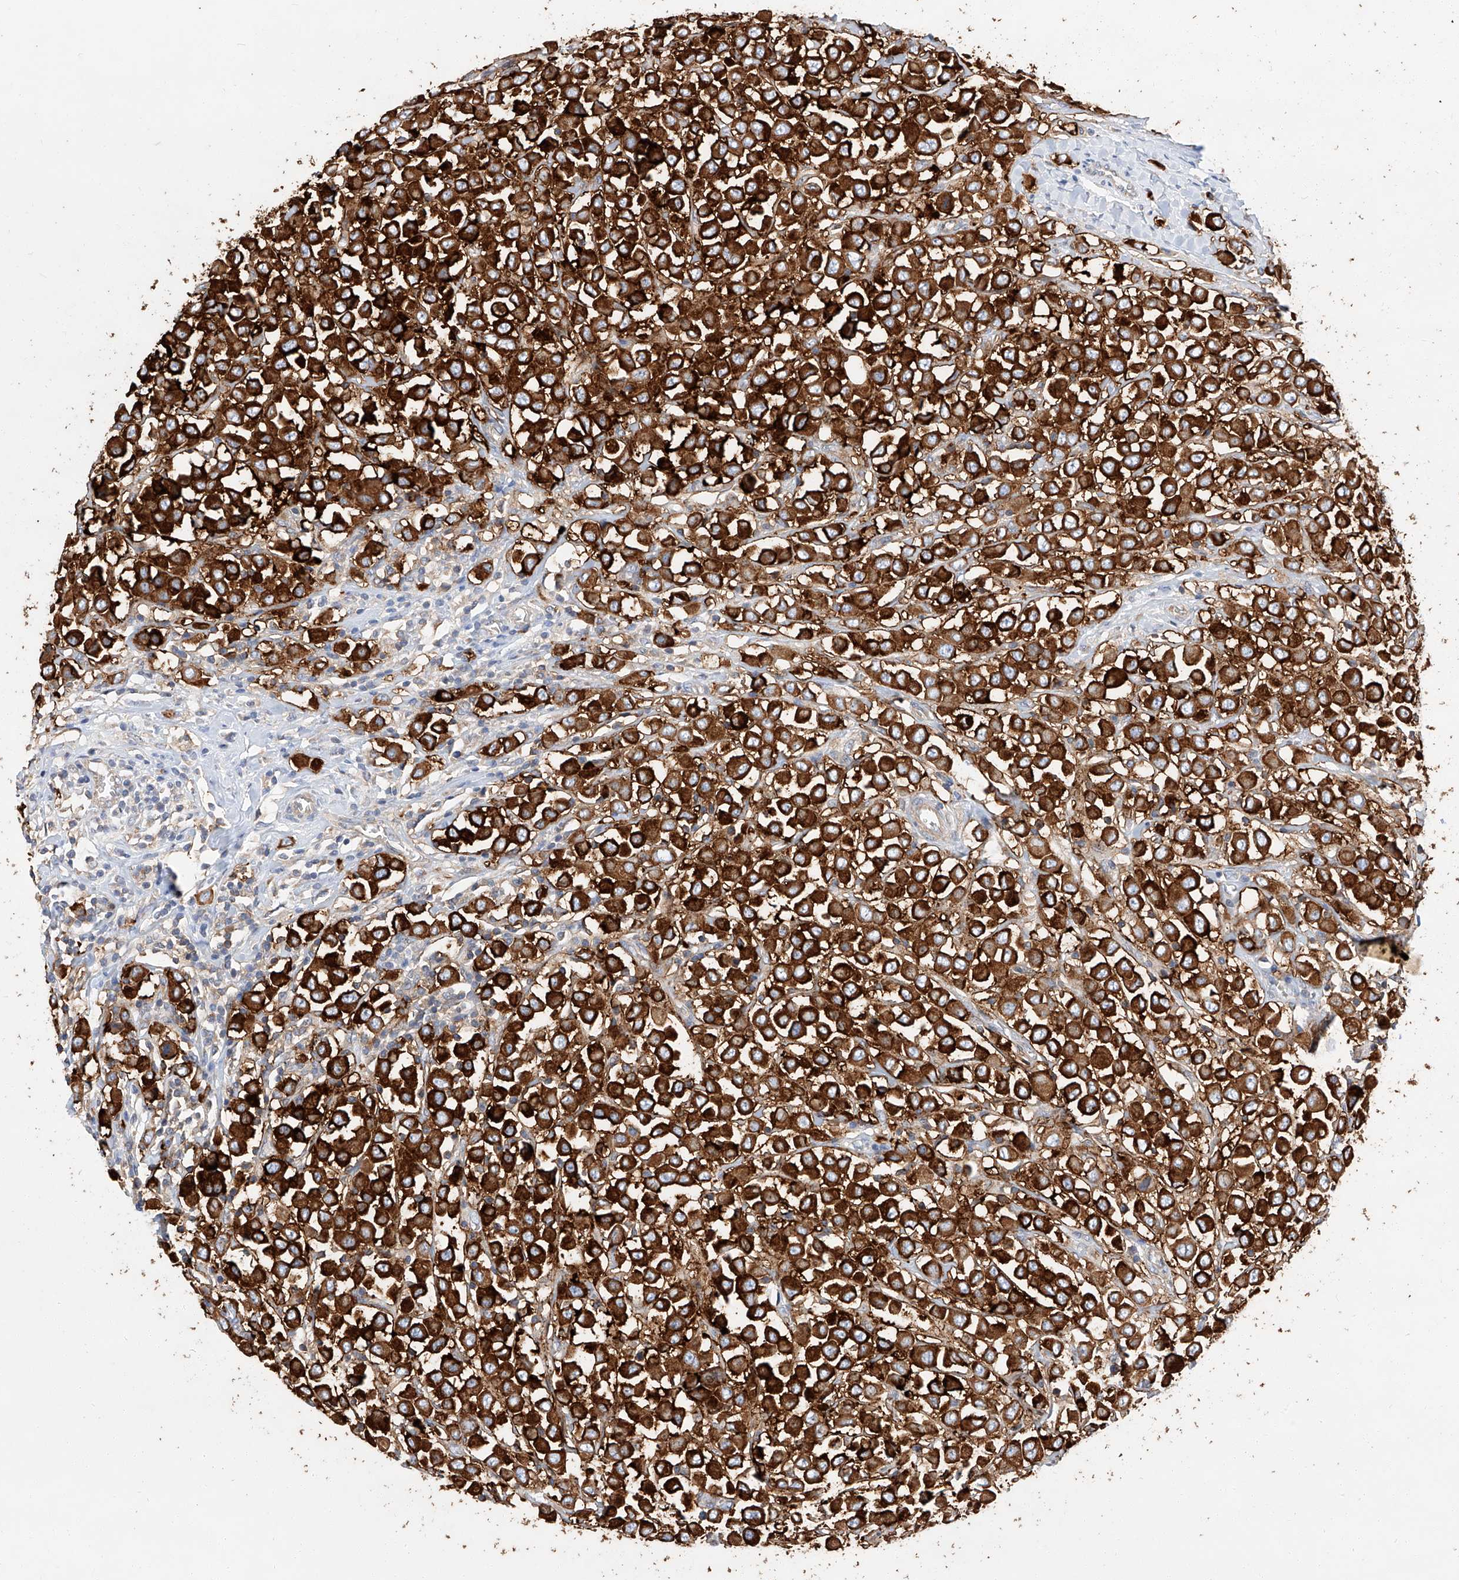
{"staining": {"intensity": "strong", "quantity": ">75%", "location": "cytoplasmic/membranous"}, "tissue": "breast cancer", "cell_type": "Tumor cells", "image_type": "cancer", "snomed": [{"axis": "morphology", "description": "Duct carcinoma"}, {"axis": "topography", "description": "Breast"}], "caption": "A high-resolution histopathology image shows immunohistochemistry (IHC) staining of breast intraductal carcinoma, which reveals strong cytoplasmic/membranous positivity in approximately >75% of tumor cells.", "gene": "GLMN", "patient": {"sex": "female", "age": 61}}